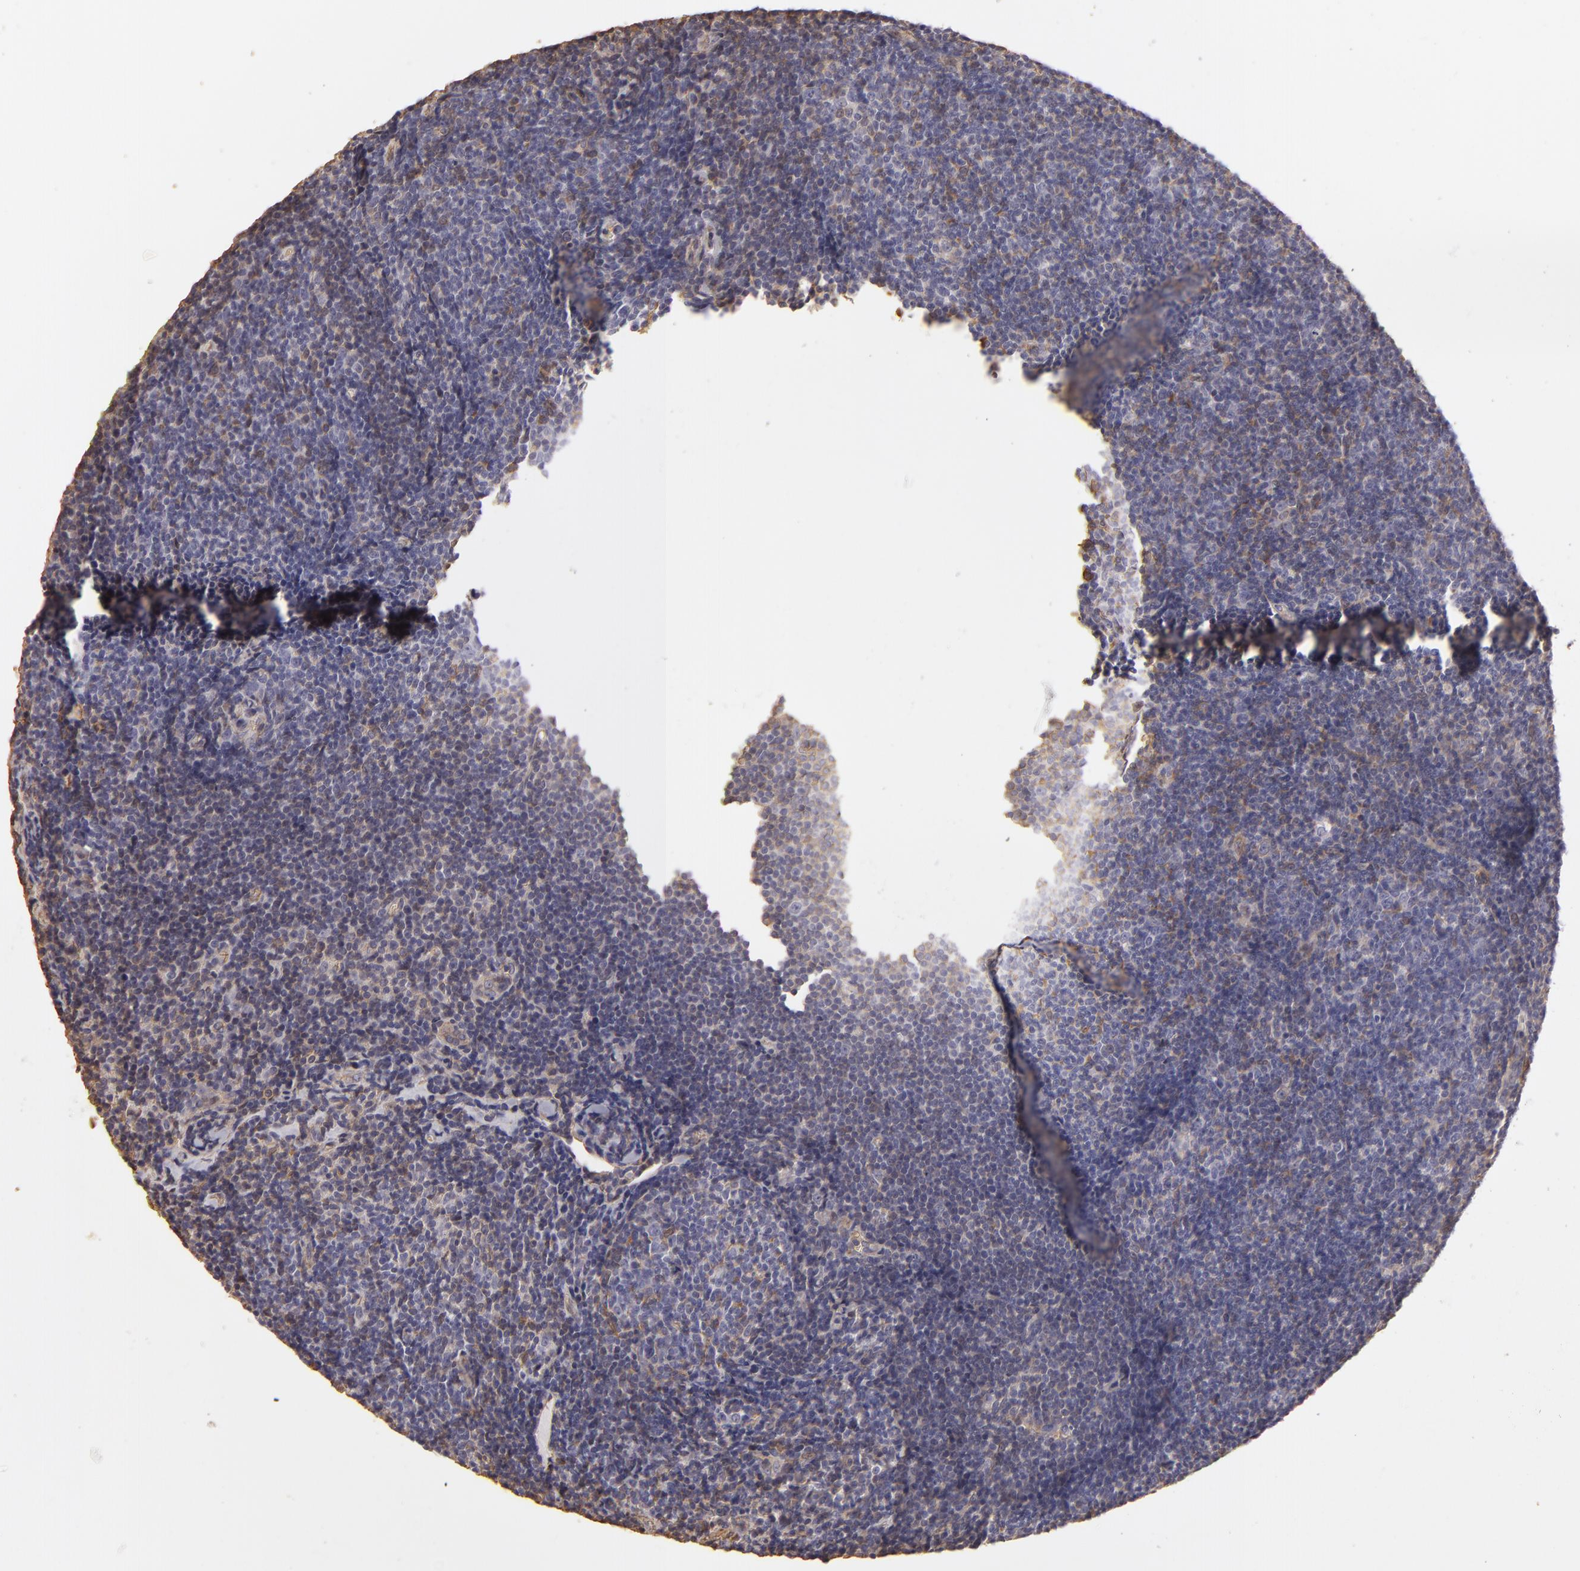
{"staining": {"intensity": "negative", "quantity": "none", "location": "none"}, "tissue": "lymphoma", "cell_type": "Tumor cells", "image_type": "cancer", "snomed": [{"axis": "morphology", "description": "Malignant lymphoma, non-Hodgkin's type, Low grade"}, {"axis": "topography", "description": "Lymph node"}], "caption": "Tumor cells are negative for protein expression in human lymphoma.", "gene": "HSPB6", "patient": {"sex": "male", "age": 49}}